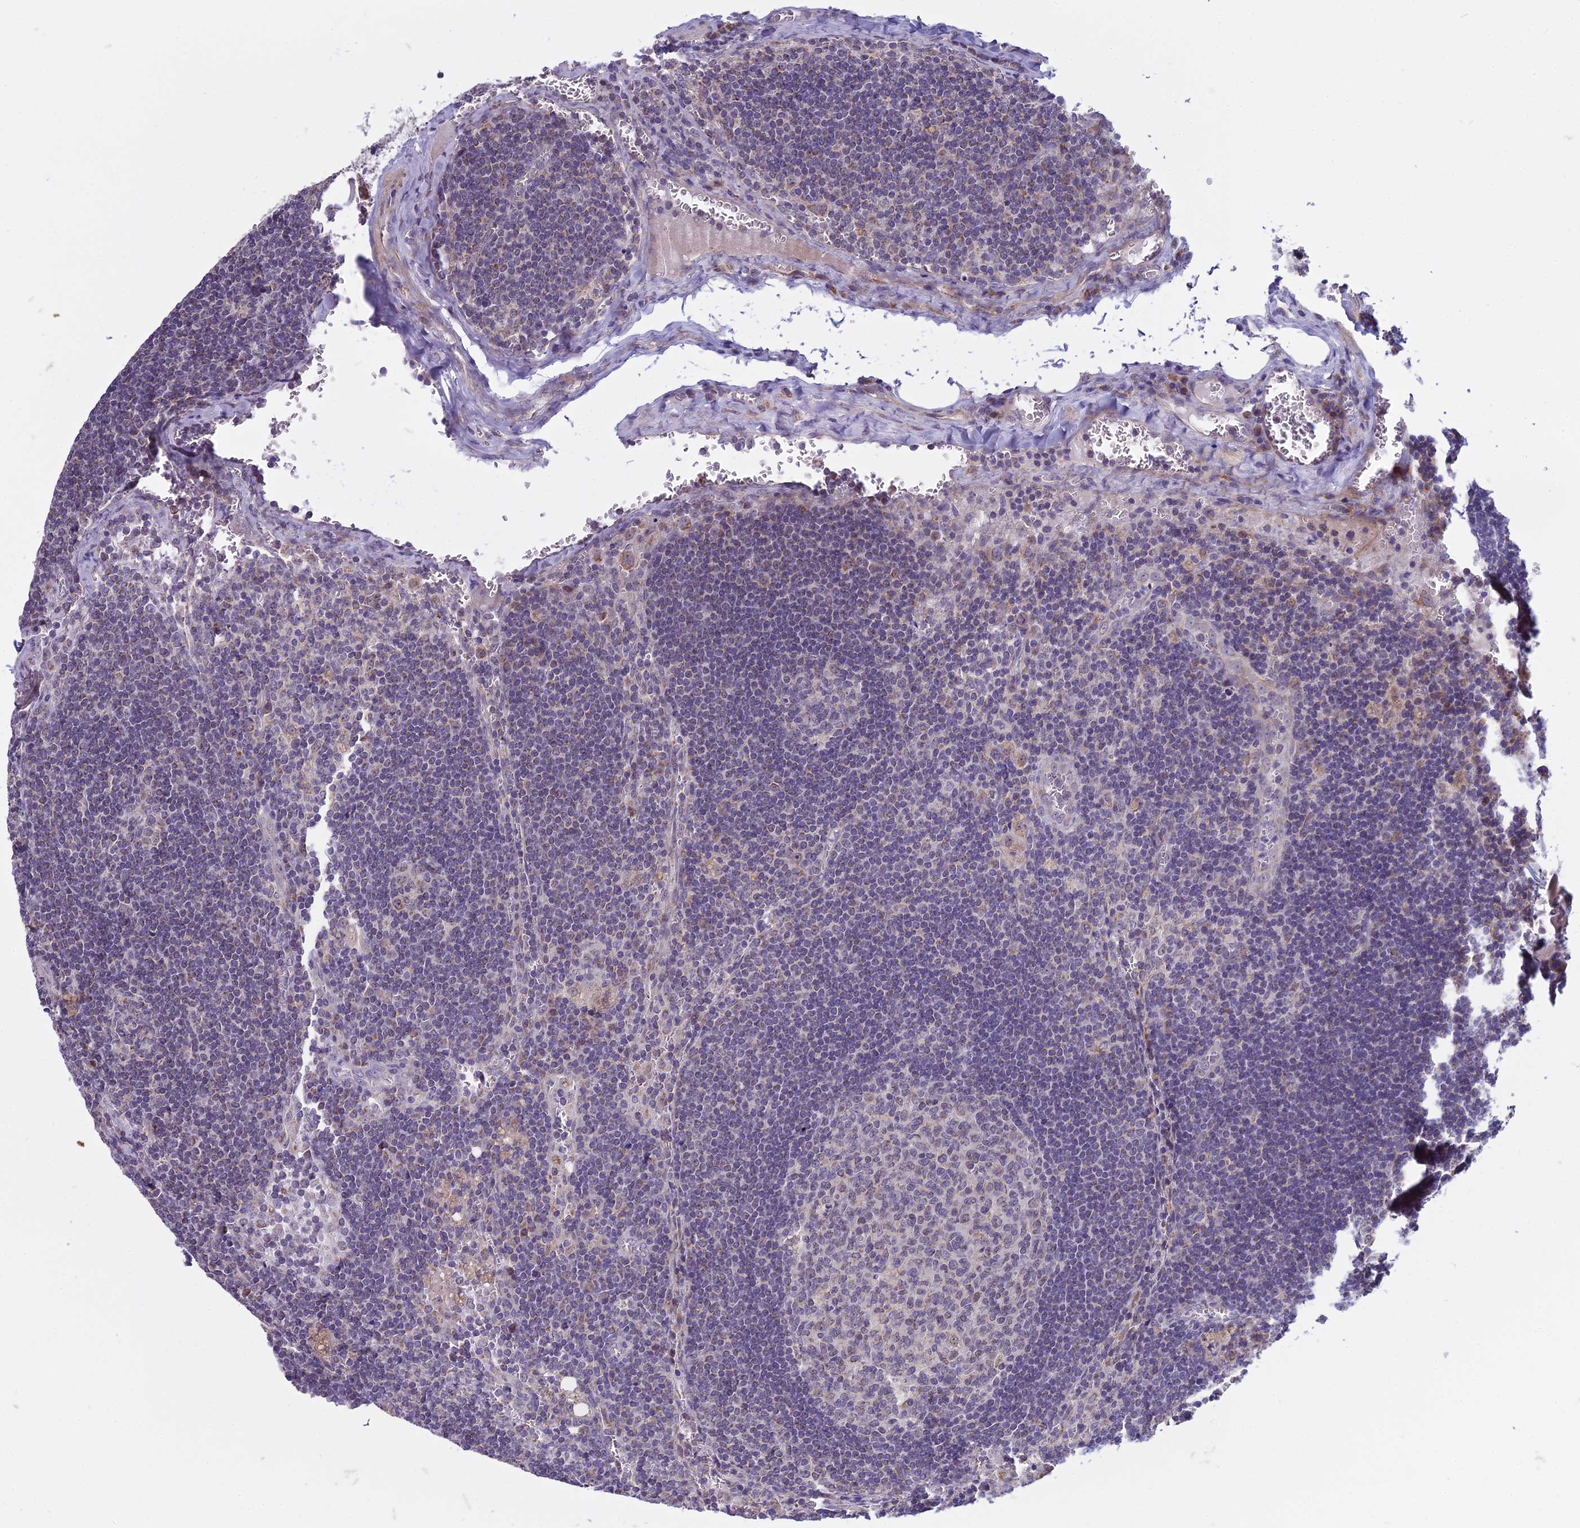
{"staining": {"intensity": "negative", "quantity": "none", "location": "none"}, "tissue": "lymph node", "cell_type": "Germinal center cells", "image_type": "normal", "snomed": [{"axis": "morphology", "description": "Normal tissue, NOS"}, {"axis": "topography", "description": "Lymph node"}], "caption": "Immunohistochemistry image of benign human lymph node stained for a protein (brown), which exhibits no expression in germinal center cells. (DAB immunohistochemistry visualized using brightfield microscopy, high magnification).", "gene": "DUS2", "patient": {"sex": "female", "age": 73}}